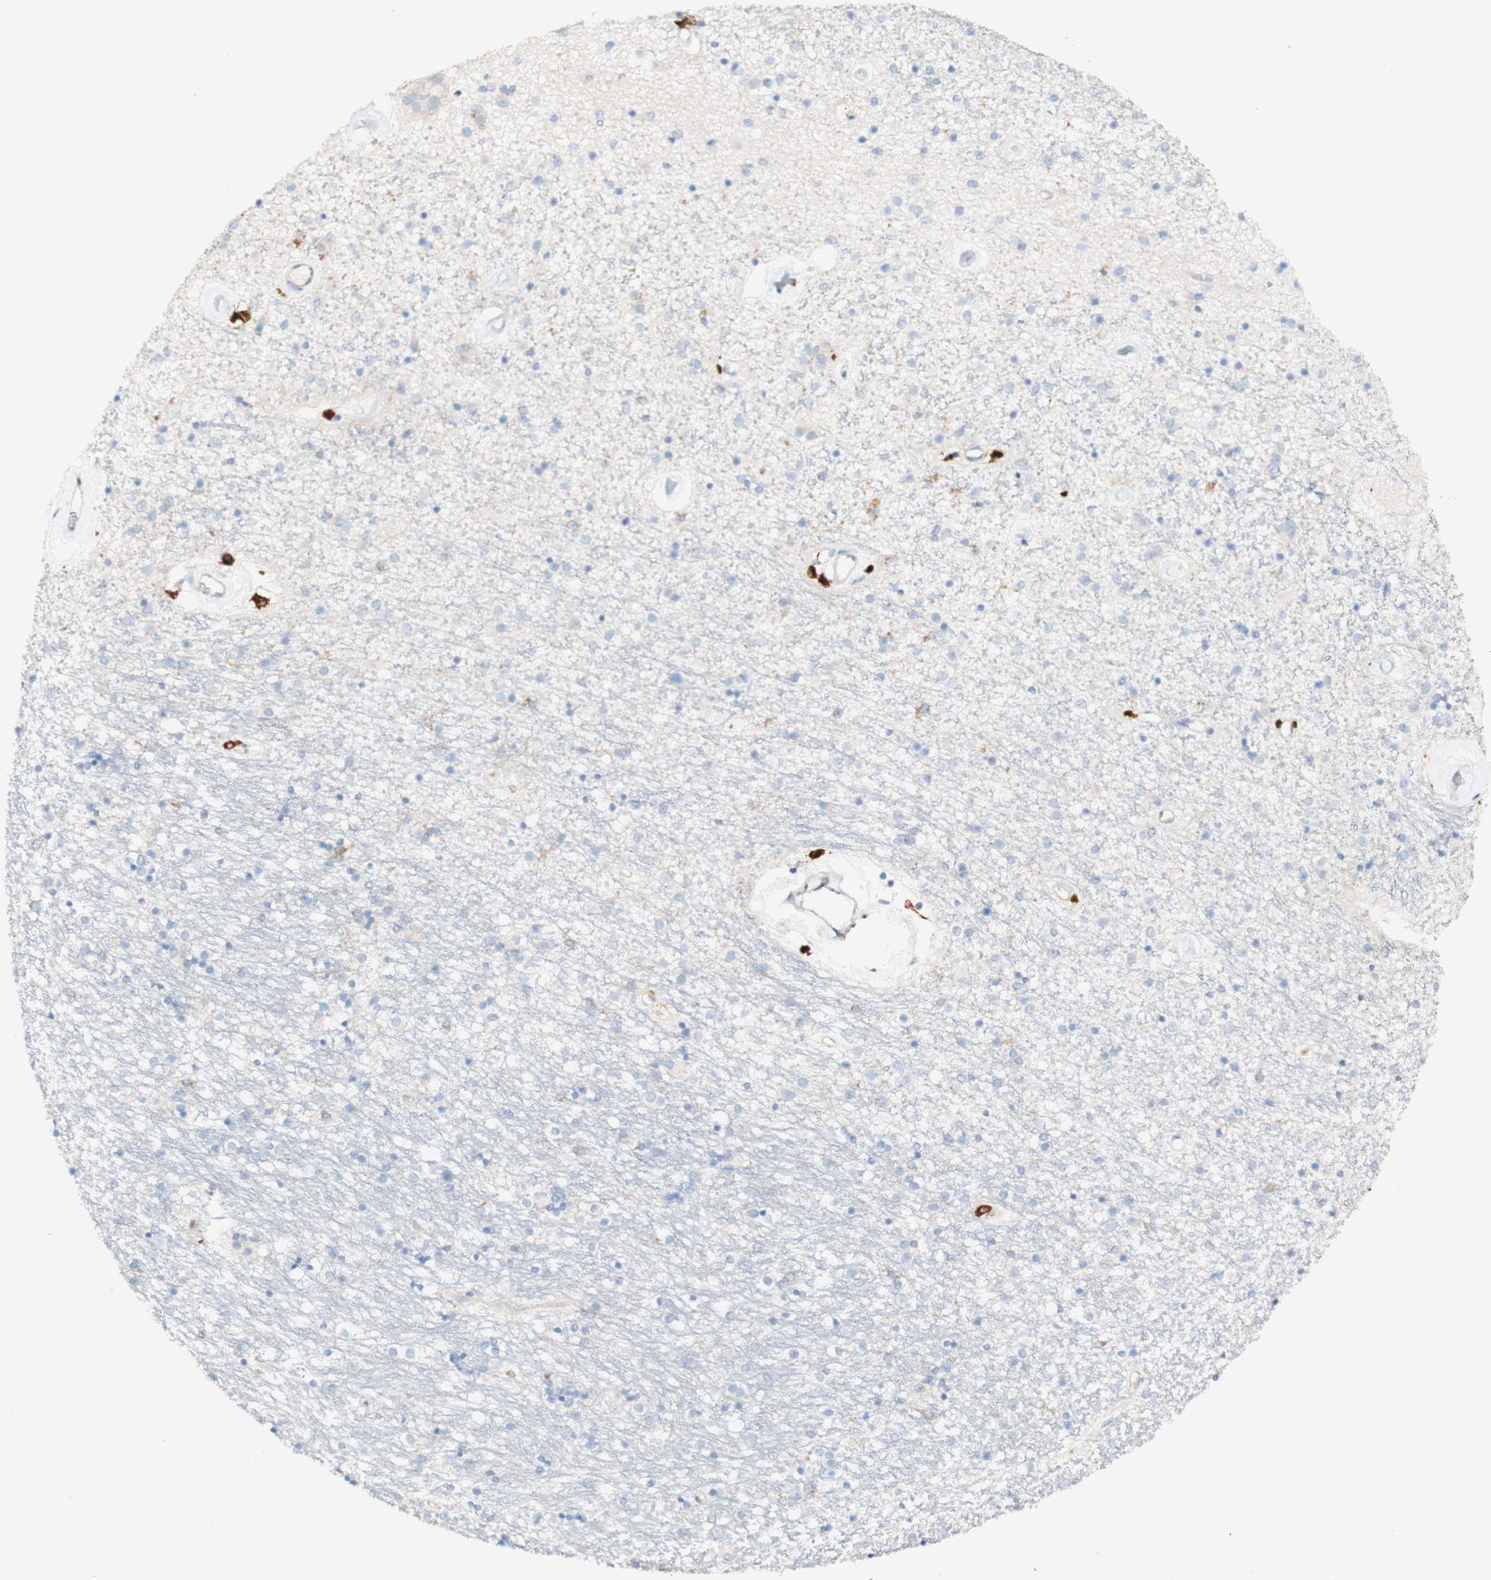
{"staining": {"intensity": "negative", "quantity": "none", "location": "none"}, "tissue": "caudate", "cell_type": "Glial cells", "image_type": "normal", "snomed": [{"axis": "morphology", "description": "Normal tissue, NOS"}, {"axis": "topography", "description": "Lateral ventricle wall"}], "caption": "Immunohistochemistry micrograph of benign caudate: human caudate stained with DAB (3,3'-diaminobenzidine) displays no significant protein expression in glial cells. (DAB (3,3'-diaminobenzidine) immunohistochemistry (IHC) with hematoxylin counter stain).", "gene": "FCGRT", "patient": {"sex": "female", "age": 54}}